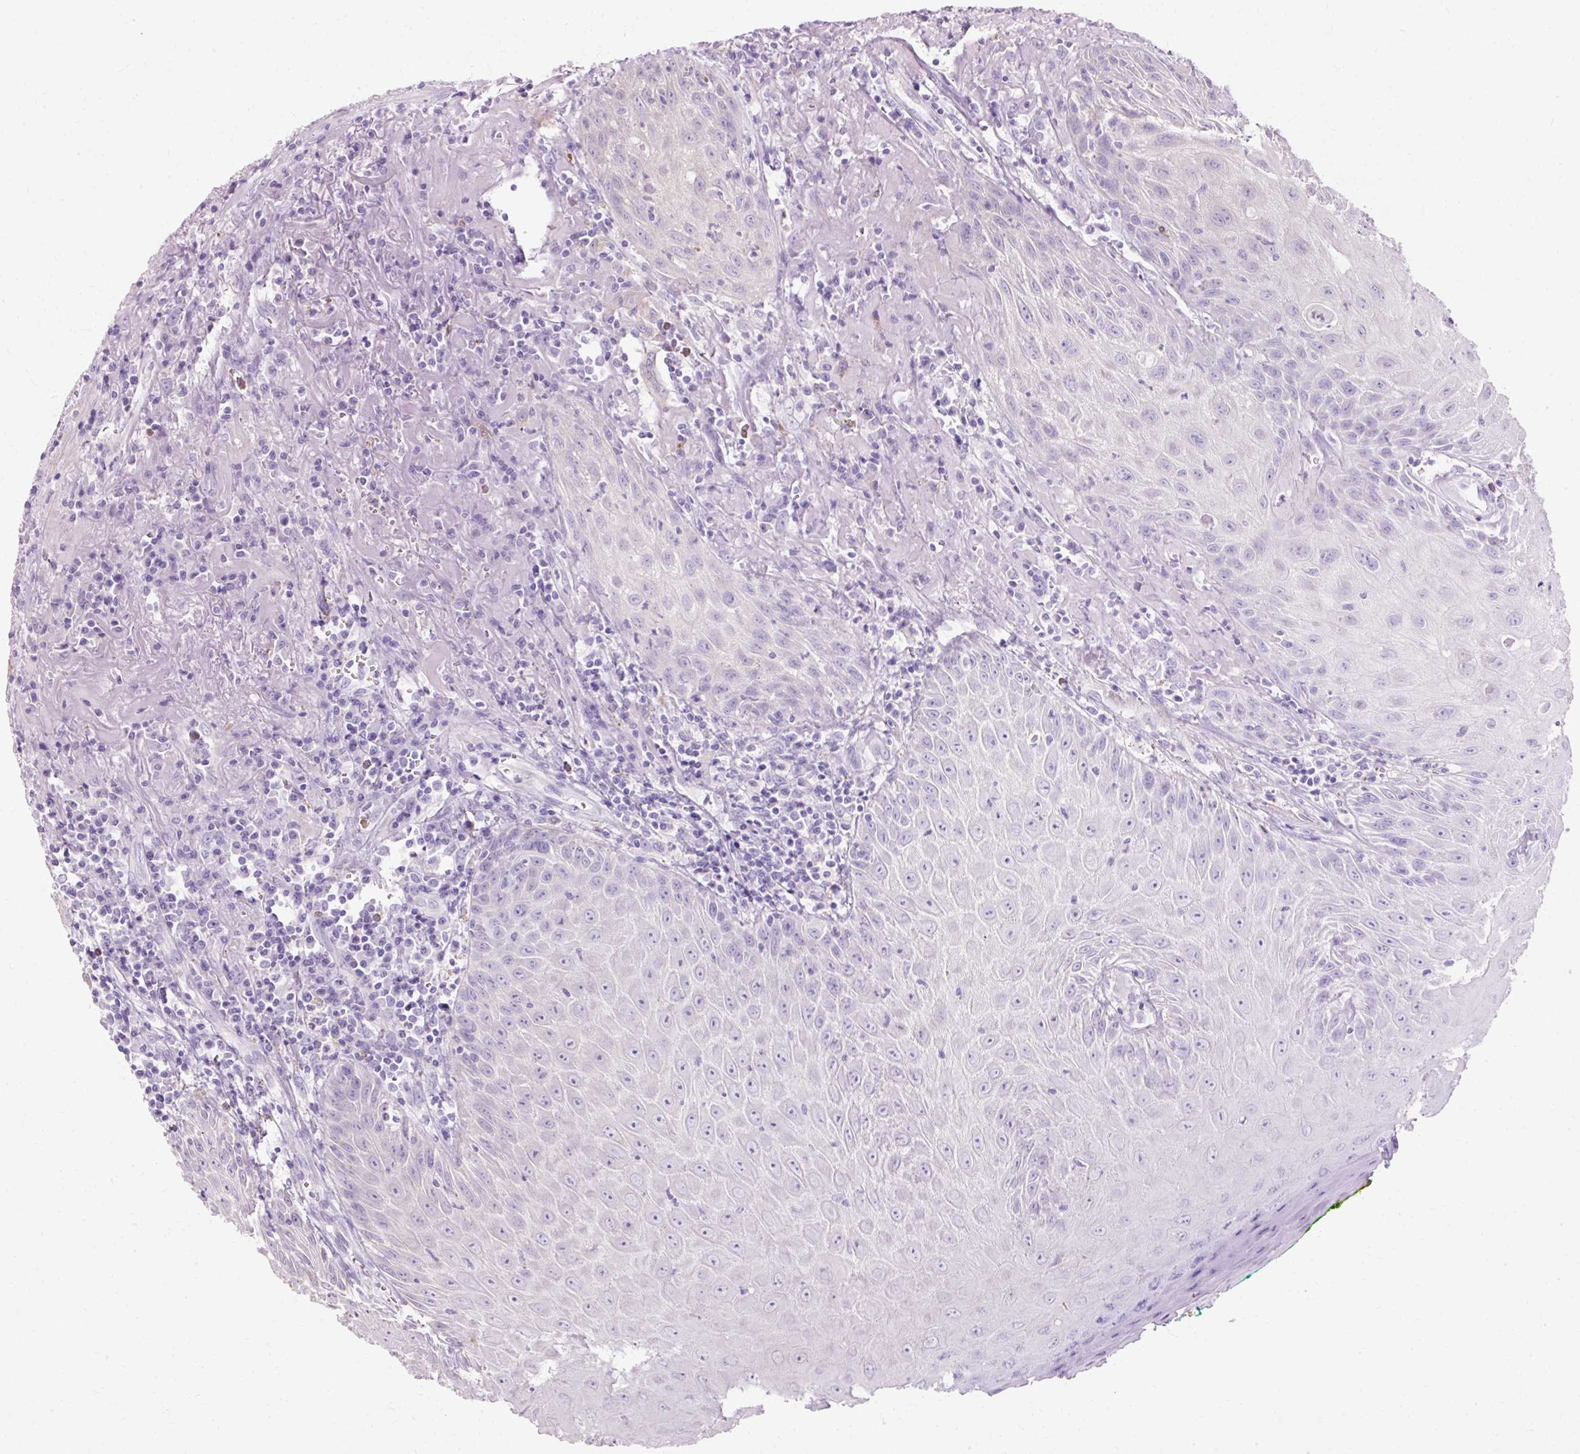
{"staining": {"intensity": "negative", "quantity": "none", "location": "none"}, "tissue": "head and neck cancer", "cell_type": "Tumor cells", "image_type": "cancer", "snomed": [{"axis": "morphology", "description": "Normal tissue, NOS"}, {"axis": "morphology", "description": "Squamous cell carcinoma, NOS"}, {"axis": "topography", "description": "Oral tissue"}, {"axis": "topography", "description": "Head-Neck"}], "caption": "The micrograph displays no significant positivity in tumor cells of head and neck cancer.", "gene": "HSD11B1", "patient": {"sex": "female", "age": 70}}